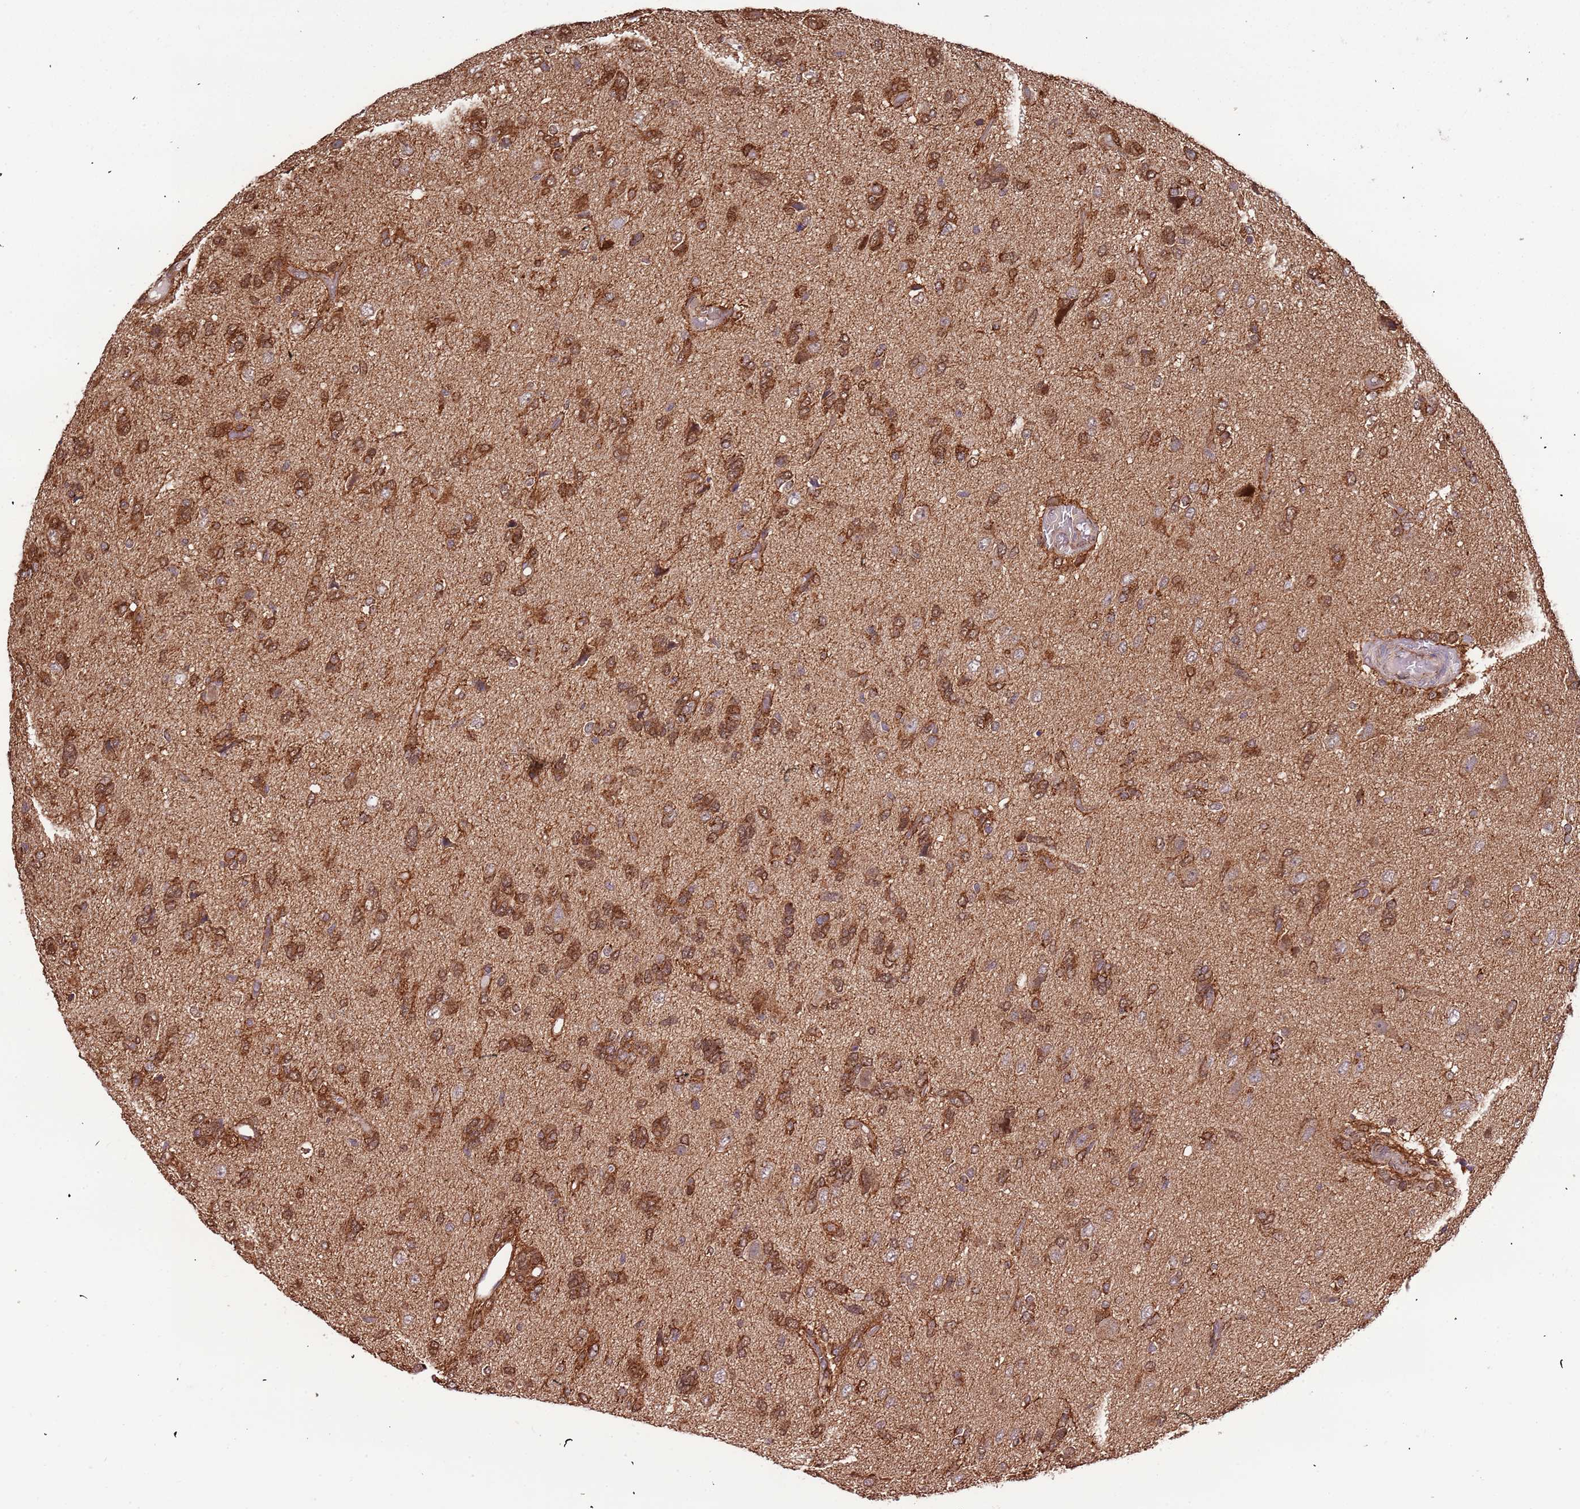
{"staining": {"intensity": "strong", "quantity": ">75%", "location": "cytoplasmic/membranous,nuclear"}, "tissue": "glioma", "cell_type": "Tumor cells", "image_type": "cancer", "snomed": [{"axis": "morphology", "description": "Glioma, malignant, High grade"}, {"axis": "topography", "description": "Brain"}], "caption": "This micrograph exhibits immunohistochemistry (IHC) staining of human glioma, with high strong cytoplasmic/membranous and nuclear staining in approximately >75% of tumor cells.", "gene": "IL17RD", "patient": {"sex": "female", "age": 59}}